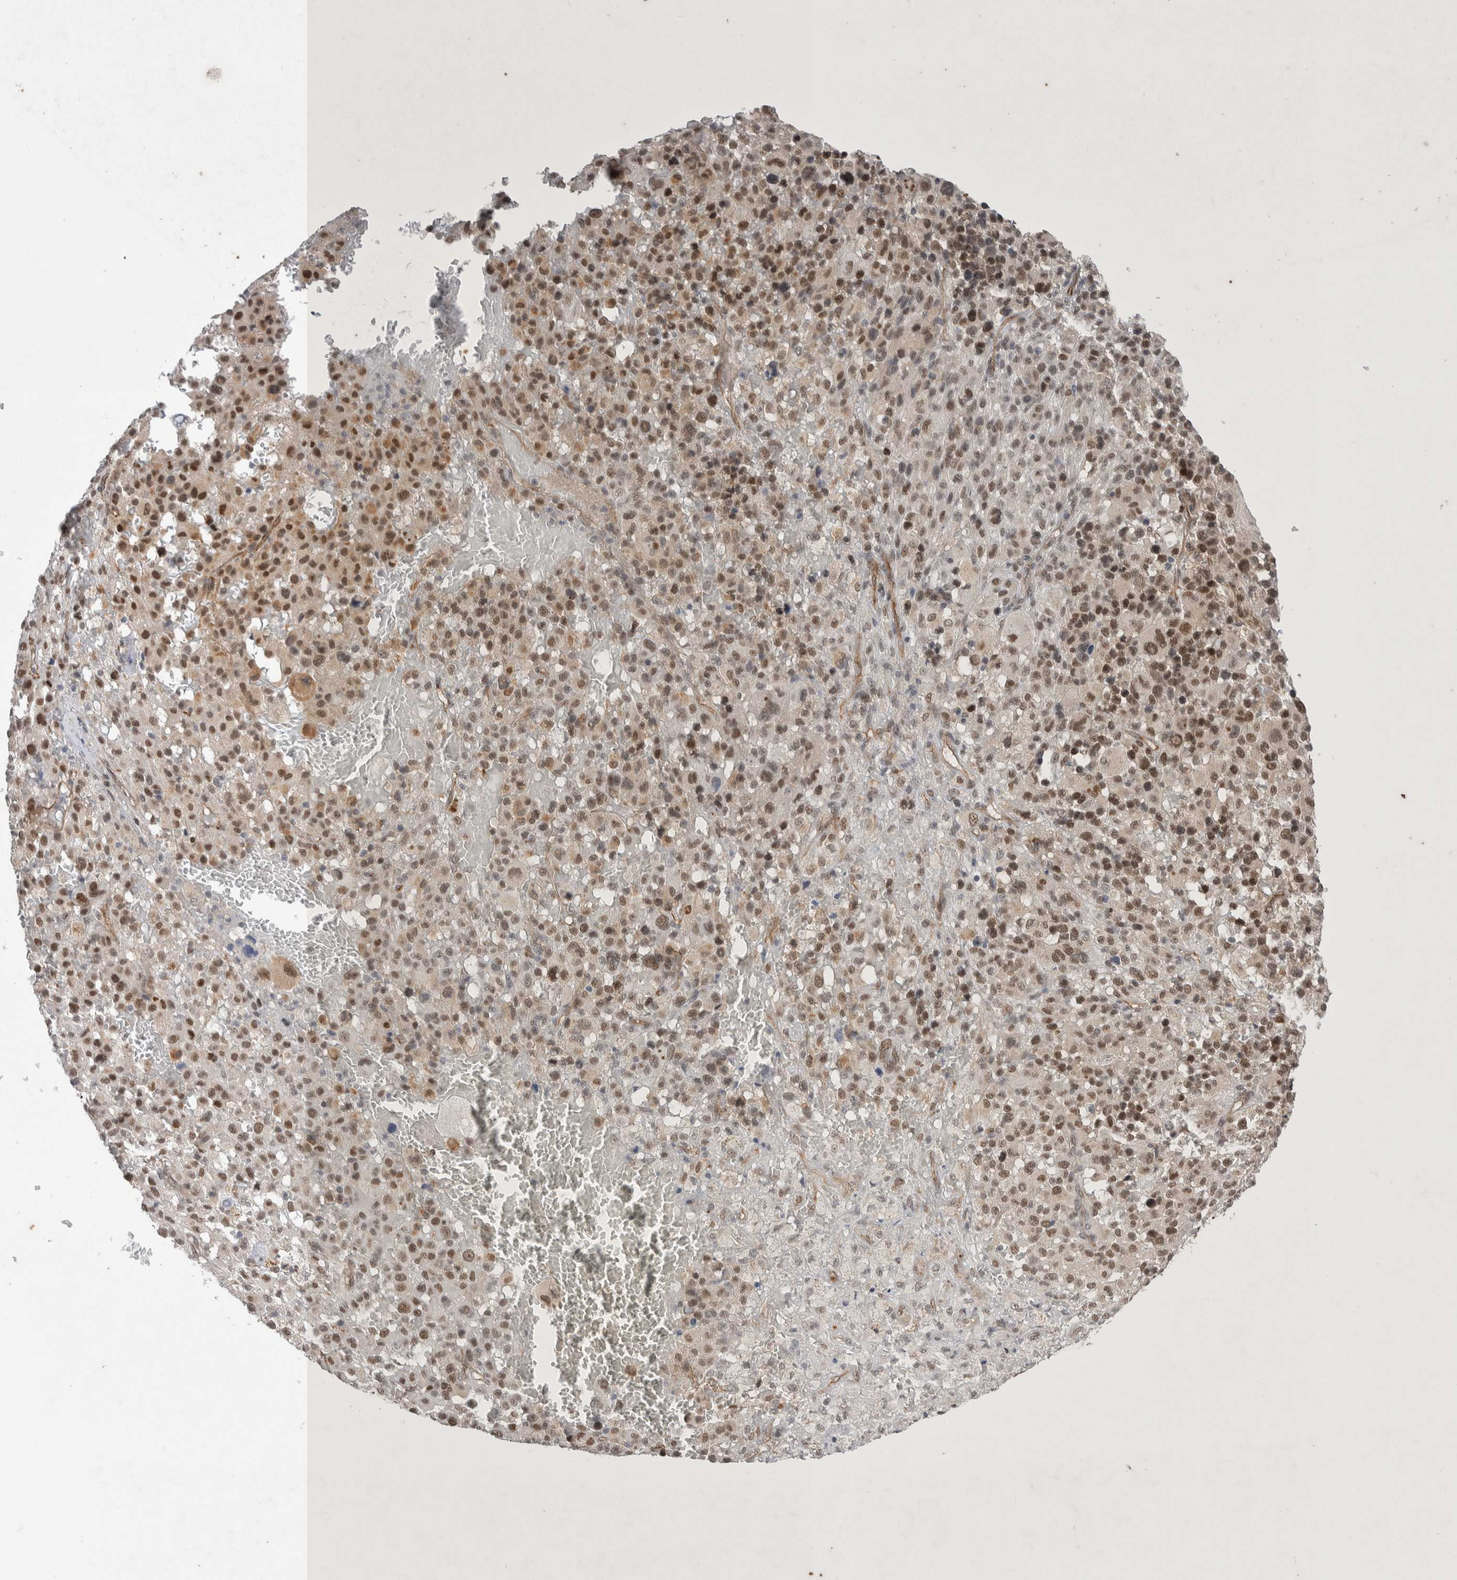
{"staining": {"intensity": "moderate", "quantity": ">75%", "location": "nuclear"}, "tissue": "melanoma", "cell_type": "Tumor cells", "image_type": "cancer", "snomed": [{"axis": "morphology", "description": "Malignant melanoma, Metastatic site"}, {"axis": "topography", "description": "Skin"}], "caption": "Immunohistochemical staining of human malignant melanoma (metastatic site) exhibits medium levels of moderate nuclear staining in about >75% of tumor cells.", "gene": "ZNF704", "patient": {"sex": "female", "age": 74}}